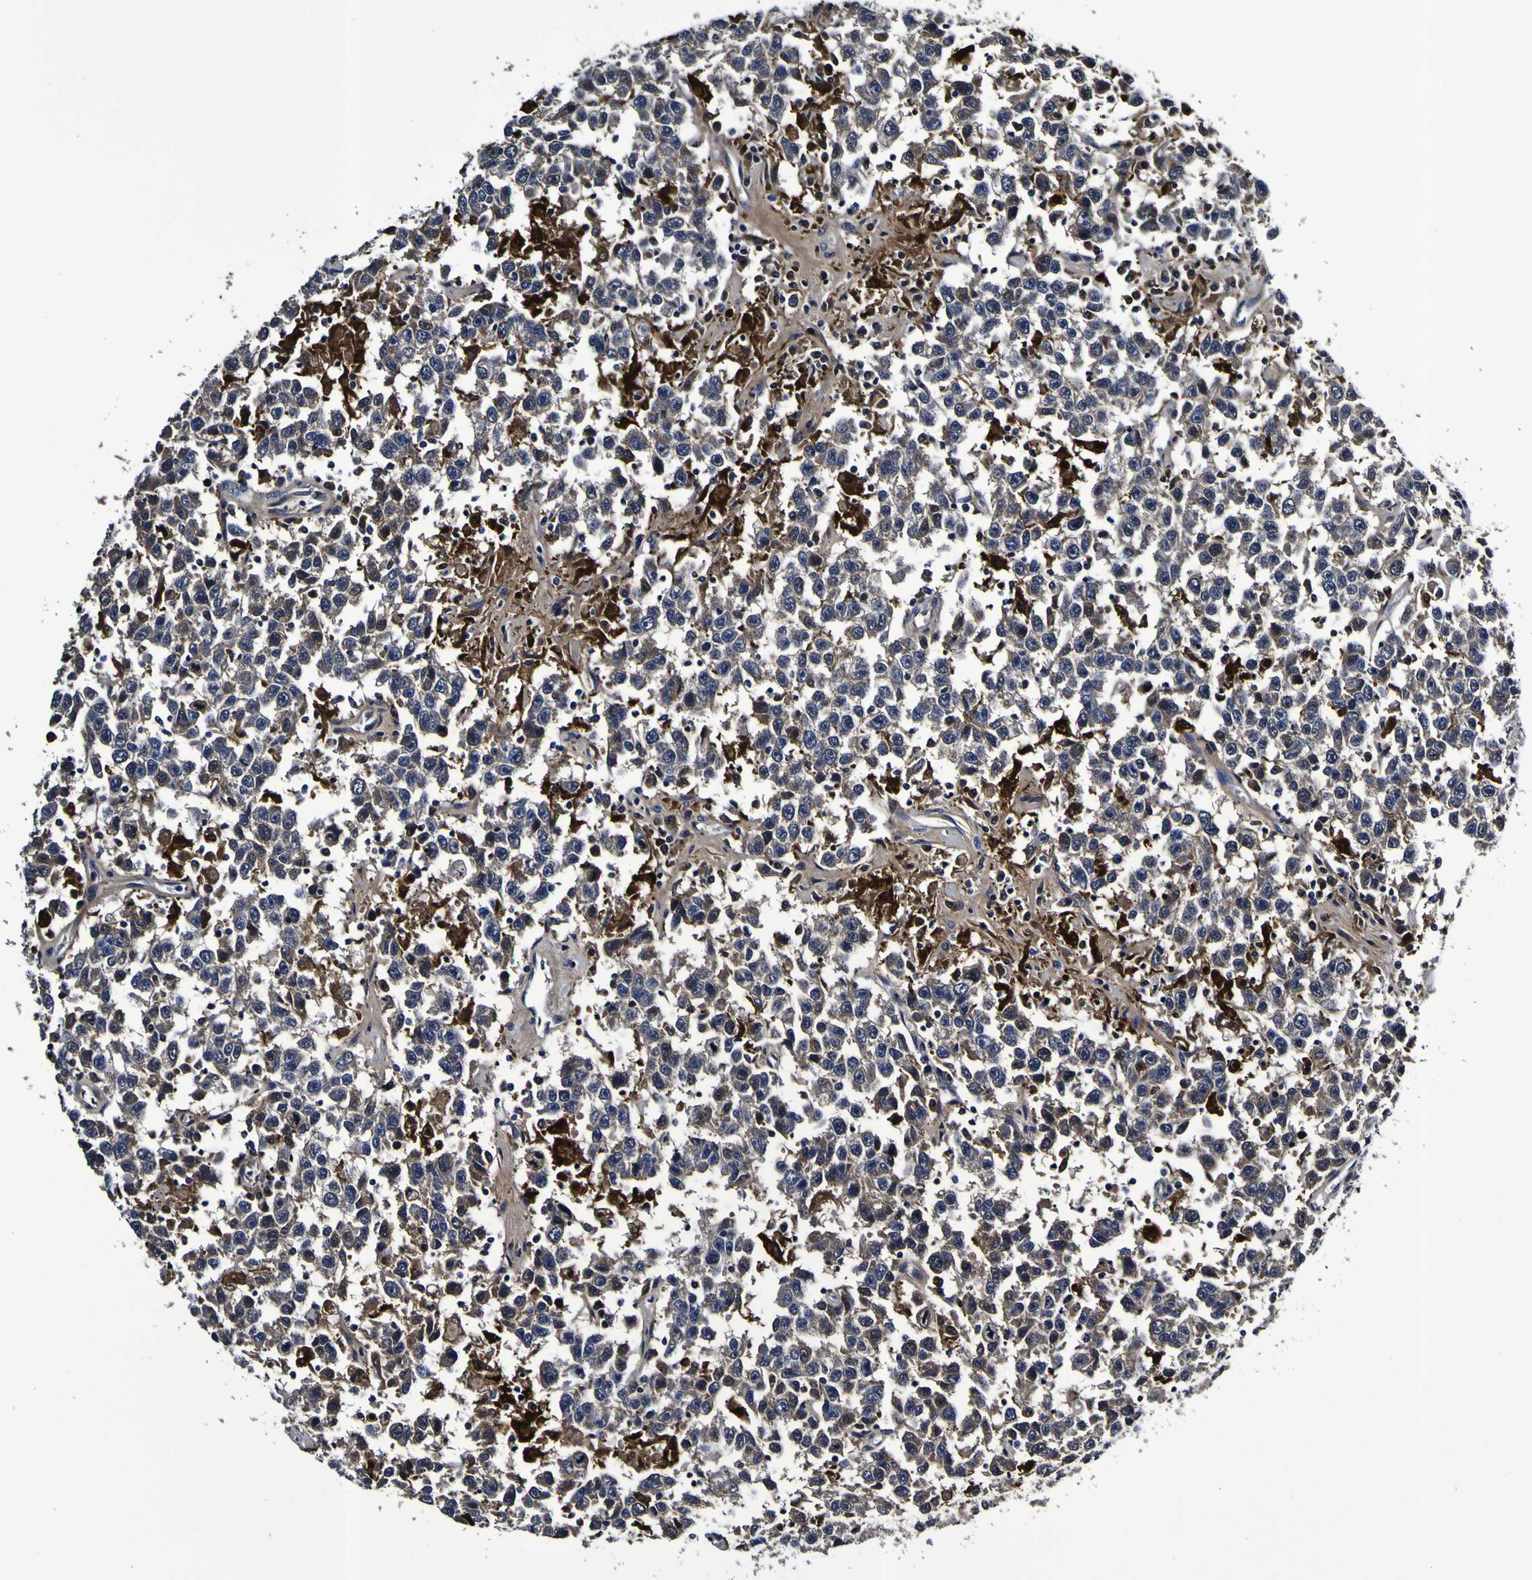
{"staining": {"intensity": "strong", "quantity": "<25%", "location": "cytoplasmic/membranous"}, "tissue": "testis cancer", "cell_type": "Tumor cells", "image_type": "cancer", "snomed": [{"axis": "morphology", "description": "Seminoma, NOS"}, {"axis": "topography", "description": "Testis"}], "caption": "Strong cytoplasmic/membranous staining for a protein is identified in about <25% of tumor cells of testis seminoma using IHC.", "gene": "GPX1", "patient": {"sex": "male", "age": 41}}